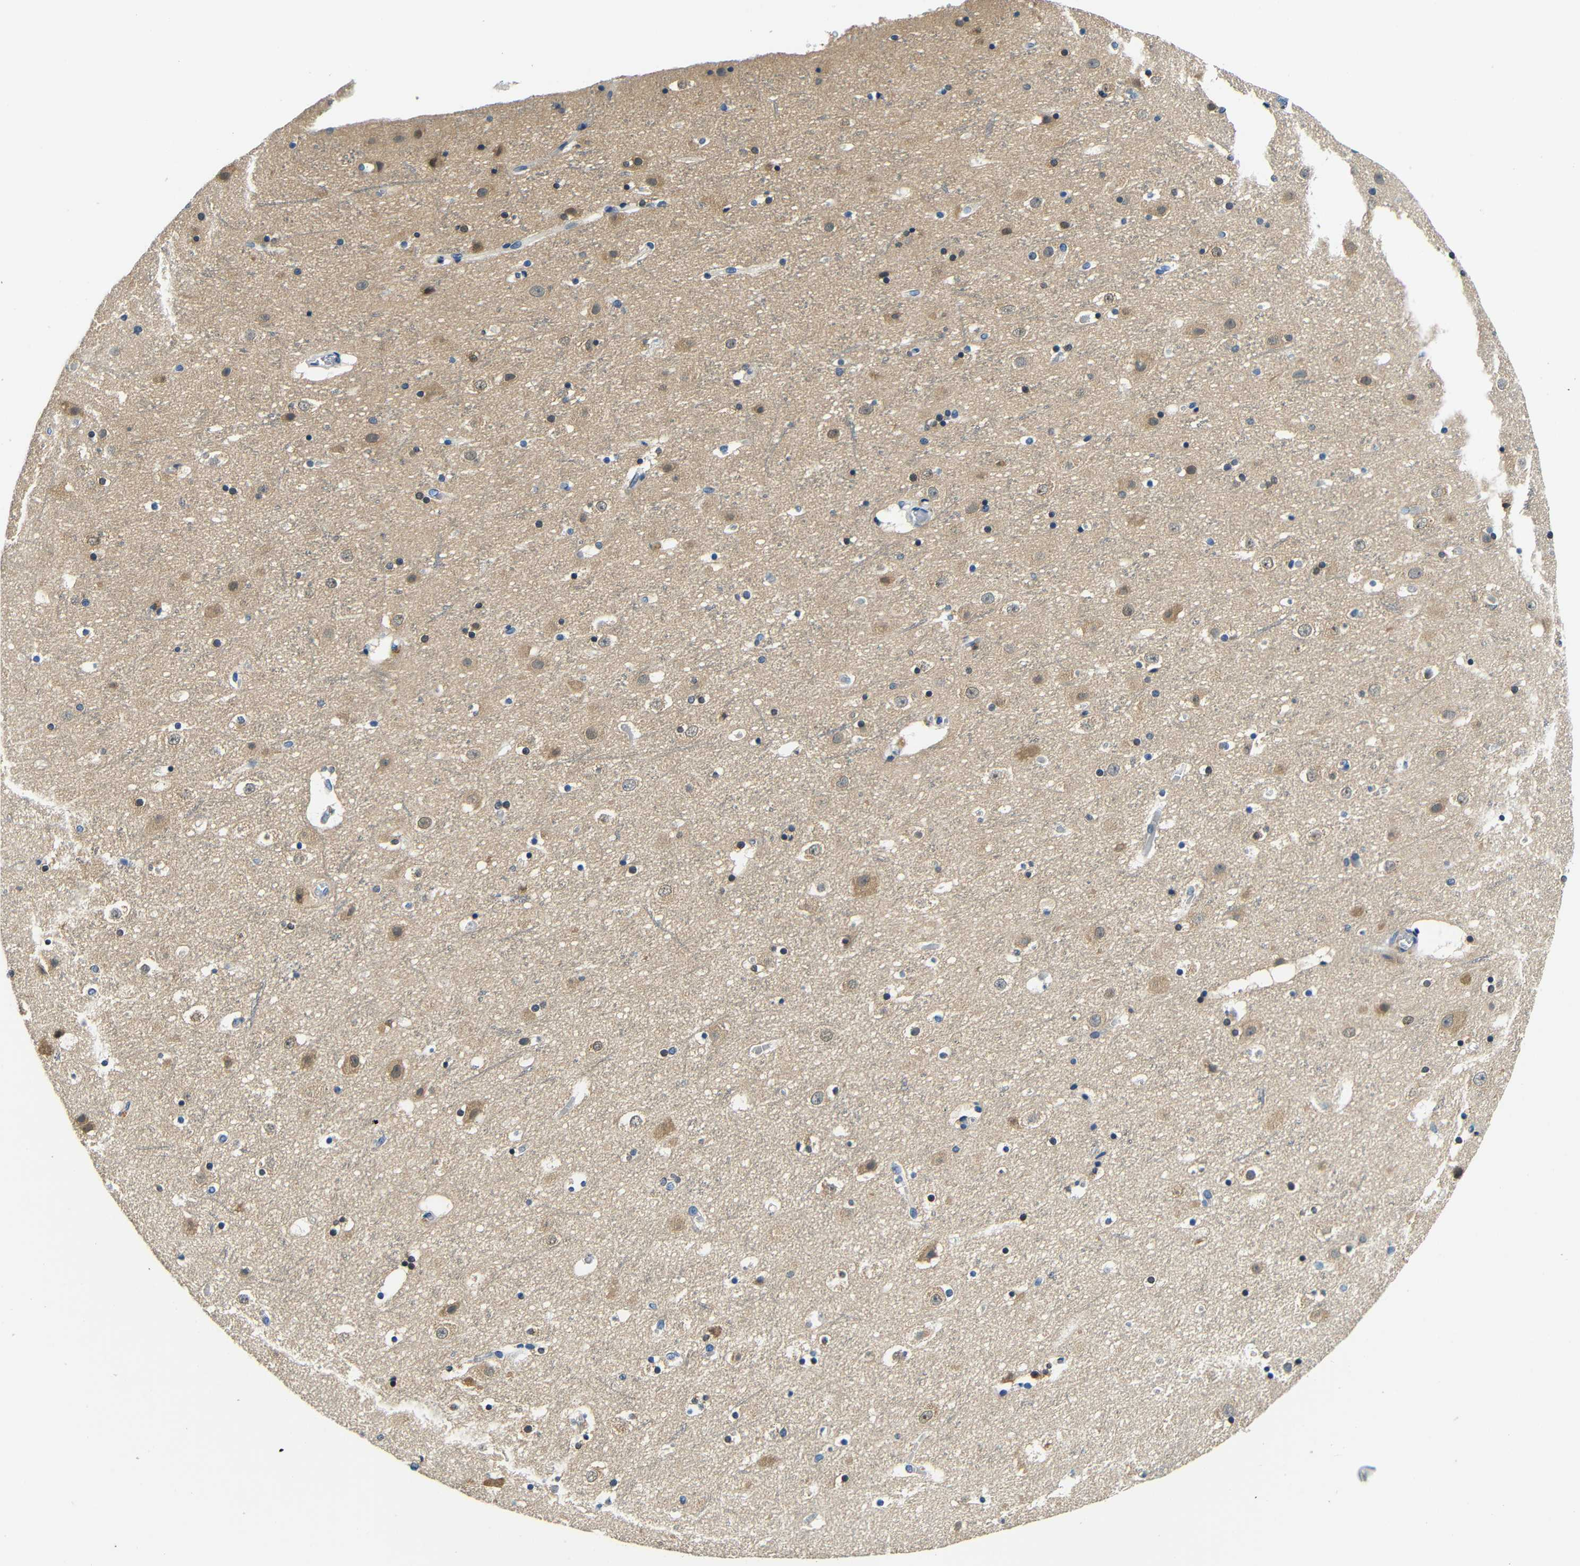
{"staining": {"intensity": "negative", "quantity": "none", "location": "none"}, "tissue": "cerebral cortex", "cell_type": "Endothelial cells", "image_type": "normal", "snomed": [{"axis": "morphology", "description": "Normal tissue, NOS"}, {"axis": "topography", "description": "Cerebral cortex"}], "caption": "High power microscopy histopathology image of an immunohistochemistry photomicrograph of unremarkable cerebral cortex, revealing no significant positivity in endothelial cells. (Stains: DAB (3,3'-diaminobenzidine) immunohistochemistry with hematoxylin counter stain, Microscopy: brightfield microscopy at high magnification).", "gene": "ADAP1", "patient": {"sex": "male", "age": 45}}